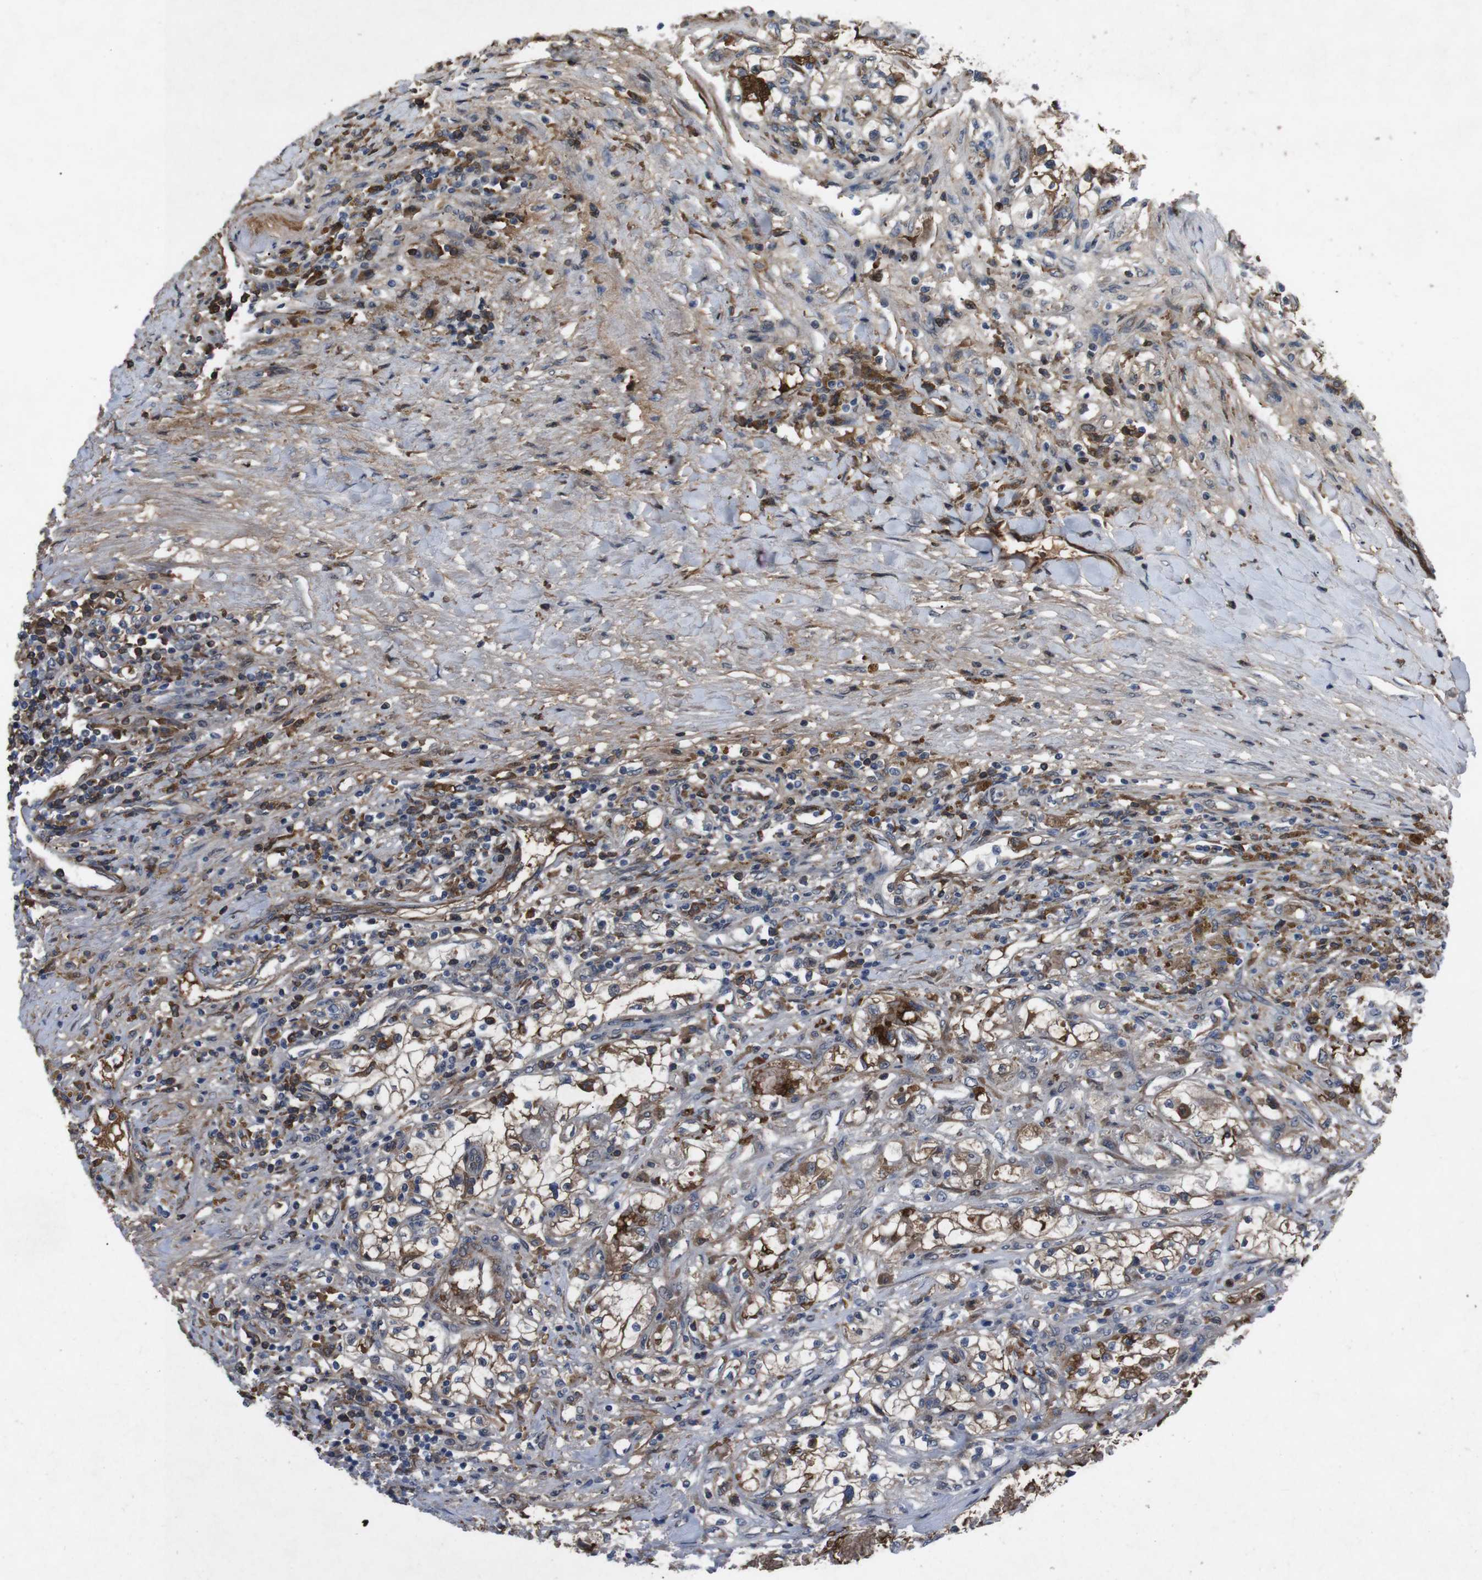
{"staining": {"intensity": "moderate", "quantity": ">75%", "location": "cytoplasmic/membranous"}, "tissue": "renal cancer", "cell_type": "Tumor cells", "image_type": "cancer", "snomed": [{"axis": "morphology", "description": "Adenocarcinoma, NOS"}, {"axis": "topography", "description": "Kidney"}], "caption": "Immunohistochemical staining of renal cancer (adenocarcinoma) displays medium levels of moderate cytoplasmic/membranous staining in about >75% of tumor cells.", "gene": "SPTB", "patient": {"sex": "male", "age": 68}}